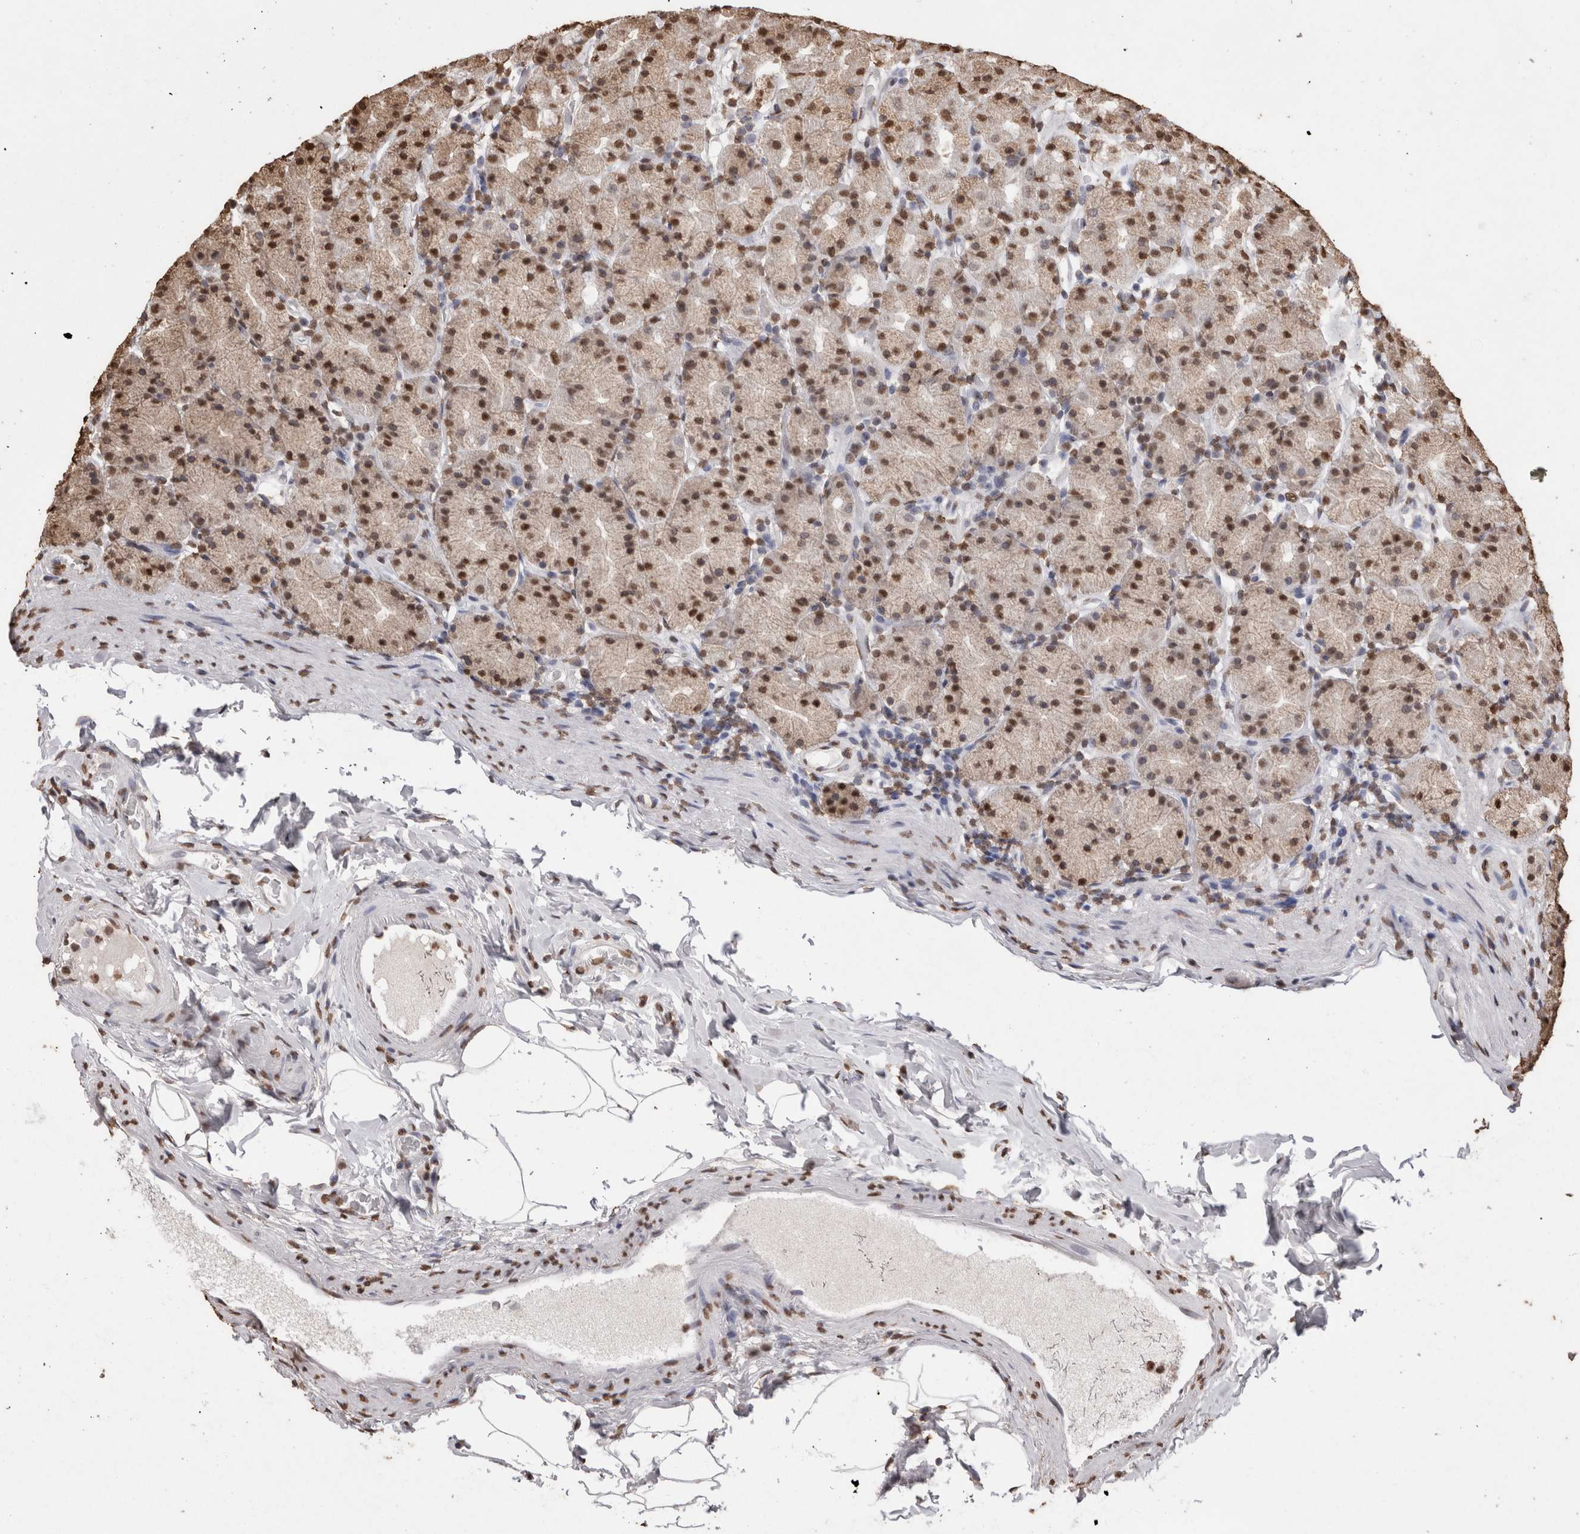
{"staining": {"intensity": "moderate", "quantity": ">75%", "location": "nuclear"}, "tissue": "stomach", "cell_type": "Glandular cells", "image_type": "normal", "snomed": [{"axis": "morphology", "description": "Normal tissue, NOS"}, {"axis": "topography", "description": "Stomach, upper"}], "caption": "Immunohistochemistry photomicrograph of normal stomach: stomach stained using immunohistochemistry demonstrates medium levels of moderate protein expression localized specifically in the nuclear of glandular cells, appearing as a nuclear brown color.", "gene": "NTHL1", "patient": {"sex": "male", "age": 68}}